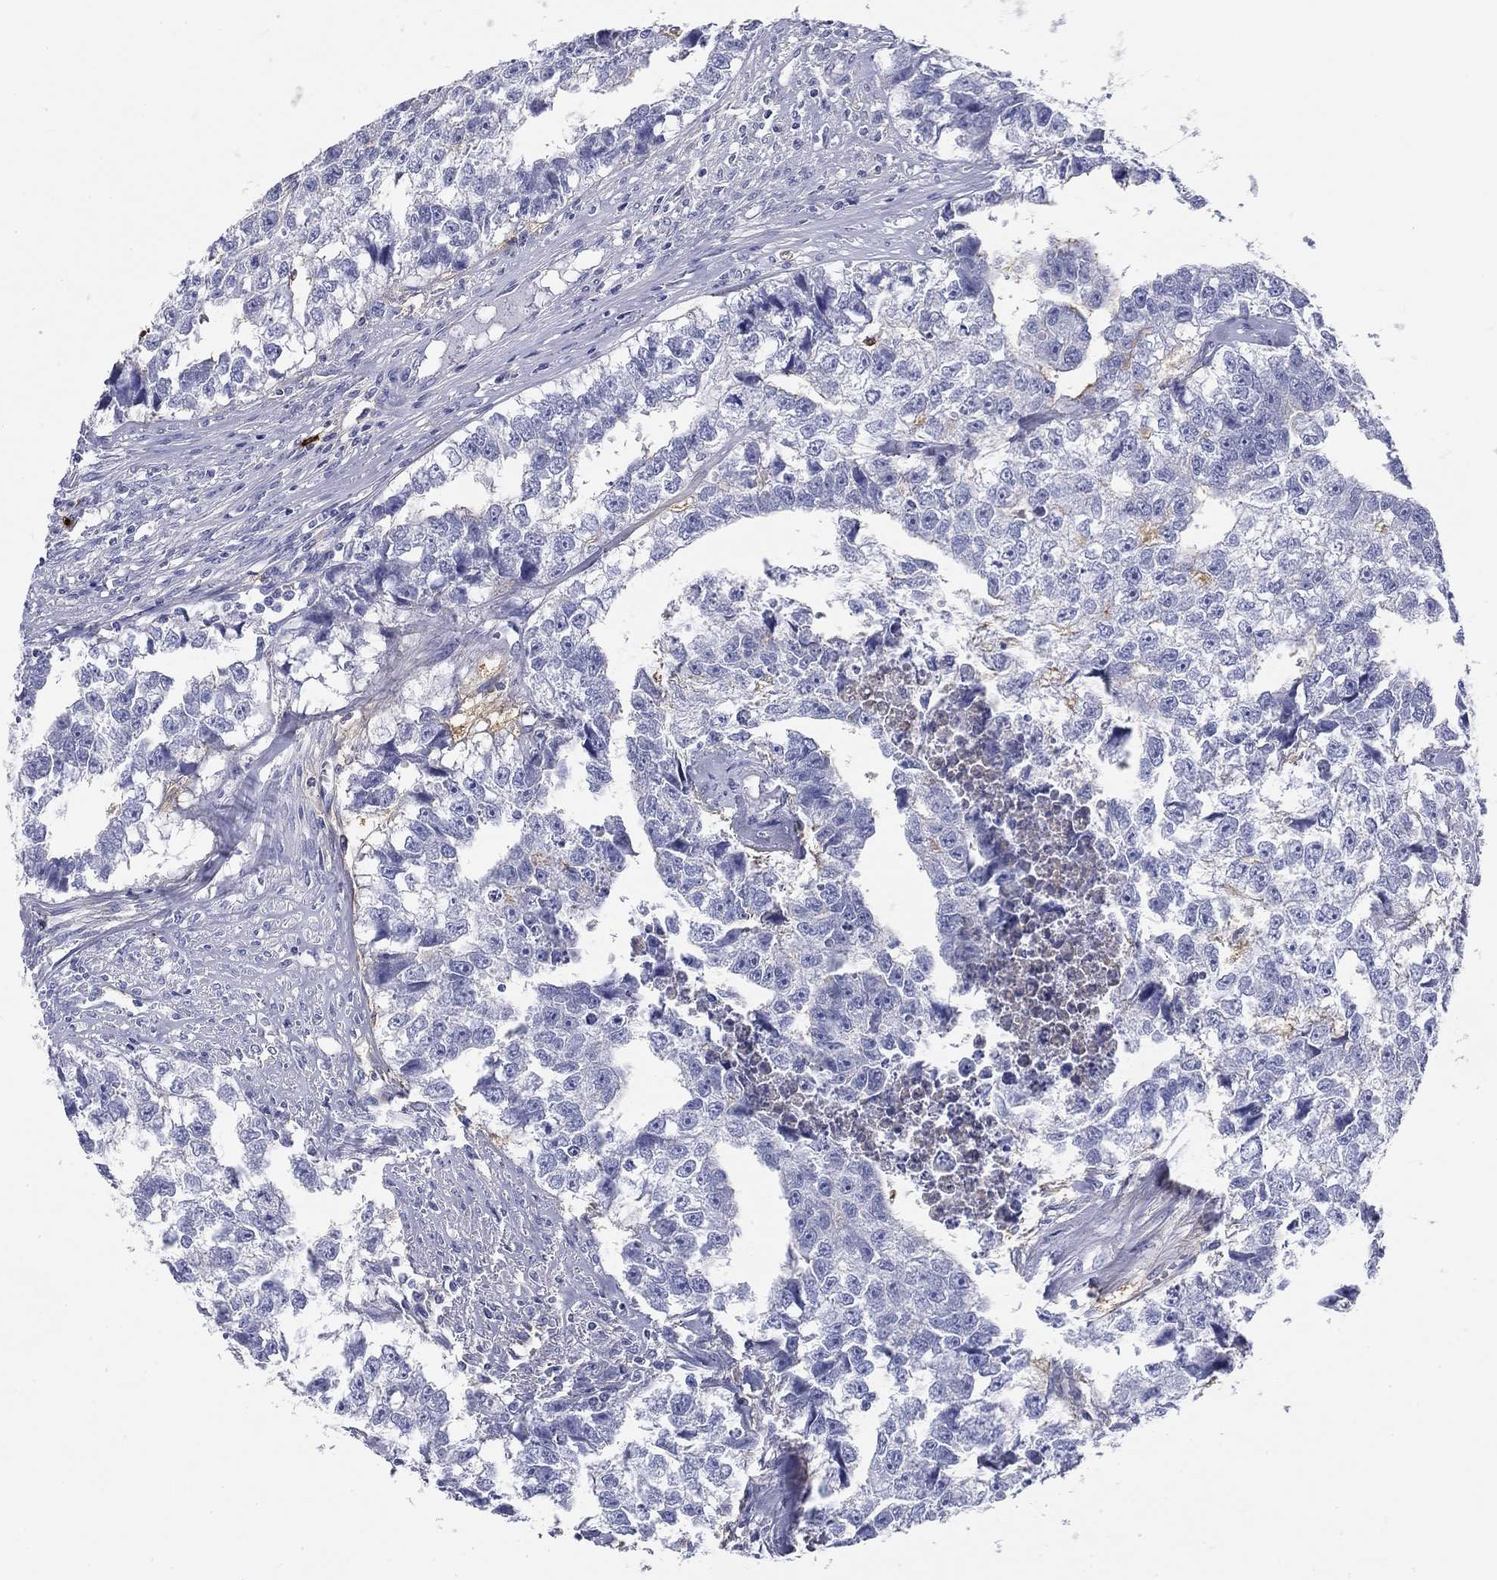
{"staining": {"intensity": "negative", "quantity": "none", "location": "none"}, "tissue": "testis cancer", "cell_type": "Tumor cells", "image_type": "cancer", "snomed": [{"axis": "morphology", "description": "Carcinoma, Embryonal, NOS"}, {"axis": "morphology", "description": "Teratoma, malignant, NOS"}, {"axis": "topography", "description": "Testis"}], "caption": "Tumor cells are negative for protein expression in human testis embryonal carcinoma.", "gene": "CD40LG", "patient": {"sex": "male", "age": 44}}